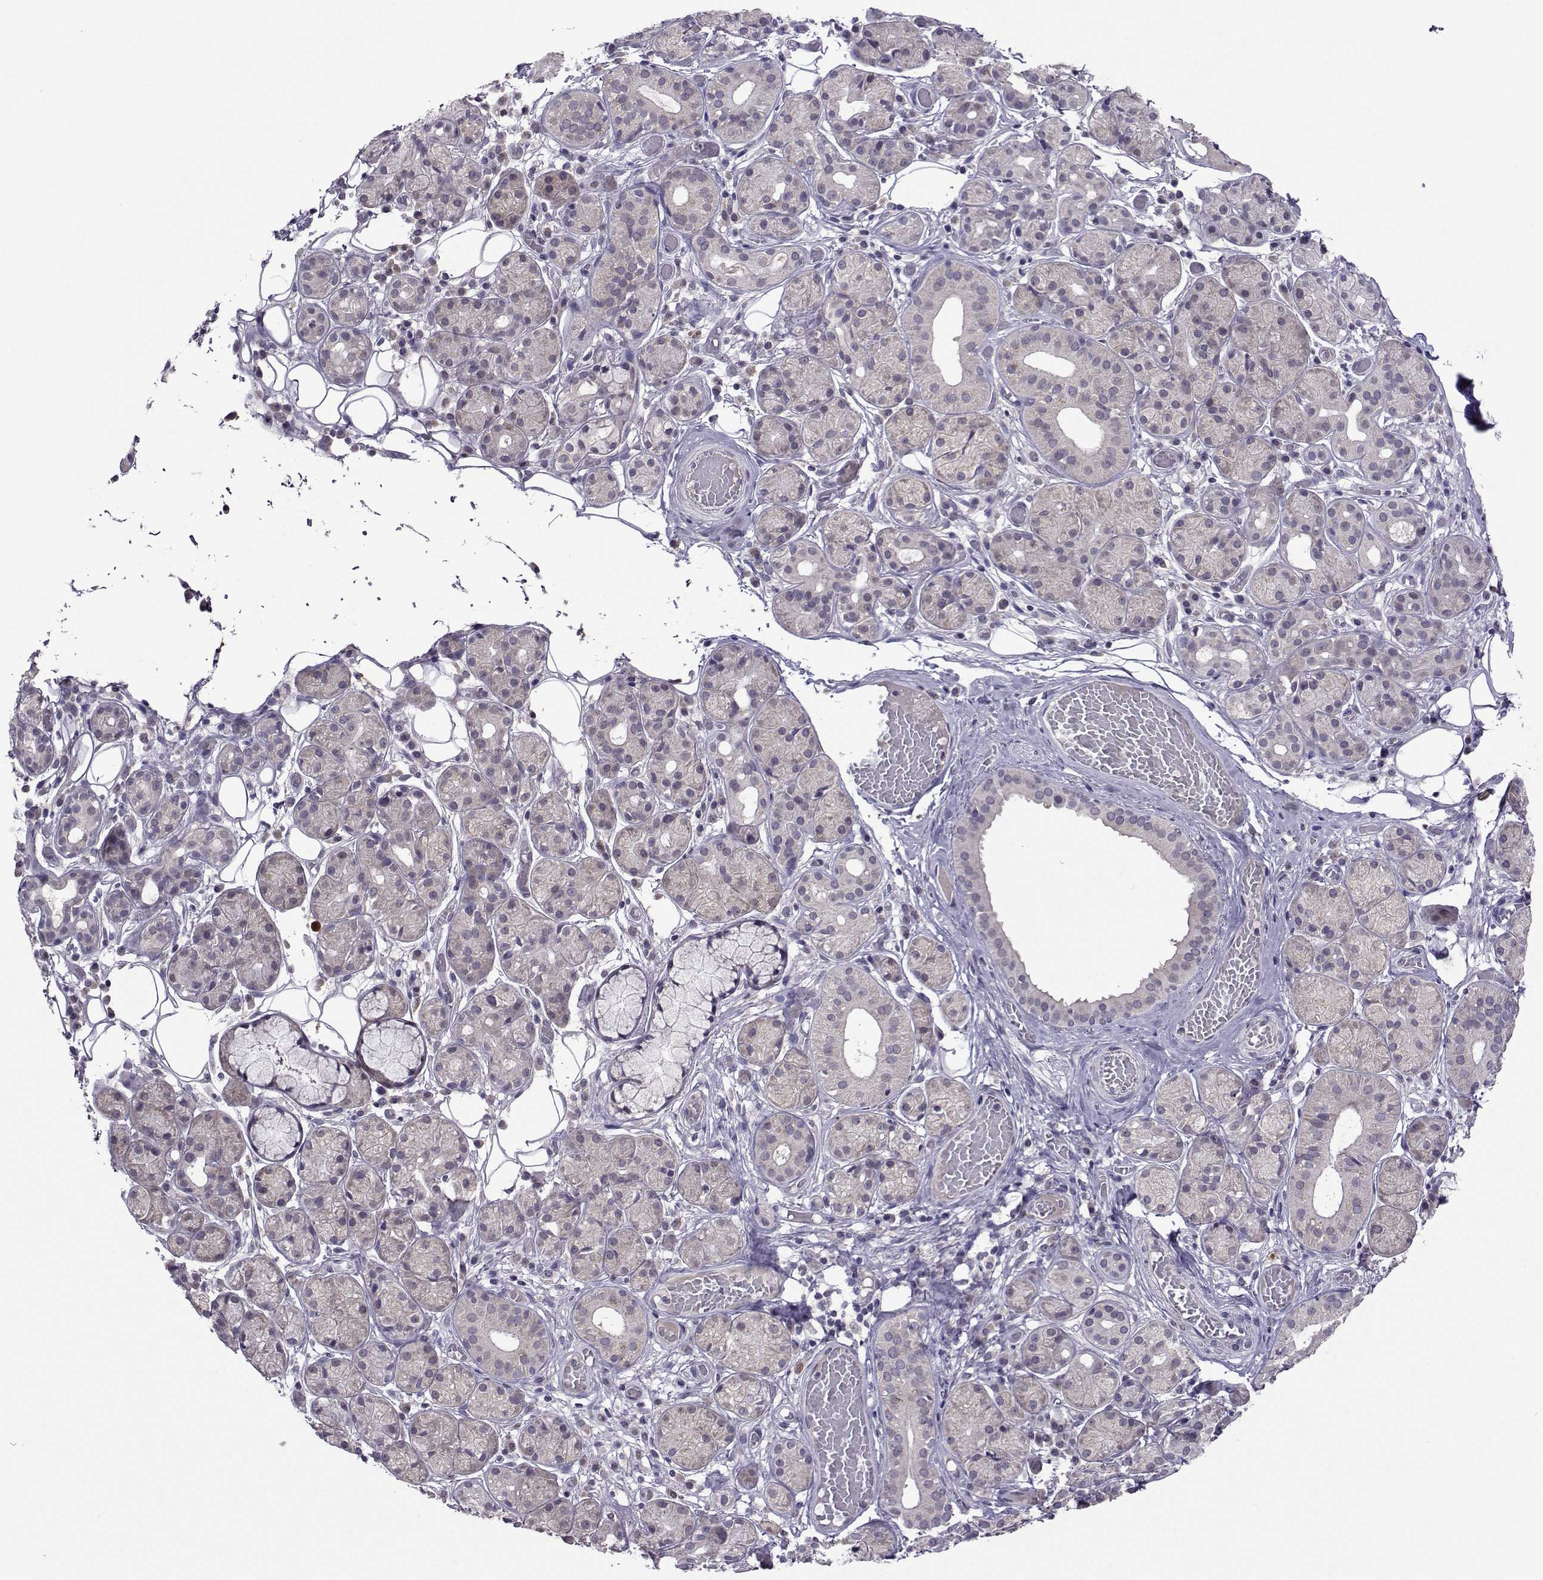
{"staining": {"intensity": "negative", "quantity": "none", "location": "none"}, "tissue": "salivary gland", "cell_type": "Glandular cells", "image_type": "normal", "snomed": [{"axis": "morphology", "description": "Normal tissue, NOS"}, {"axis": "topography", "description": "Salivary gland"}, {"axis": "topography", "description": "Peripheral nerve tissue"}], "caption": "Immunohistochemistry of benign human salivary gland shows no positivity in glandular cells. The staining is performed using DAB brown chromogen with nuclei counter-stained in using hematoxylin.", "gene": "DDX20", "patient": {"sex": "male", "age": 71}}